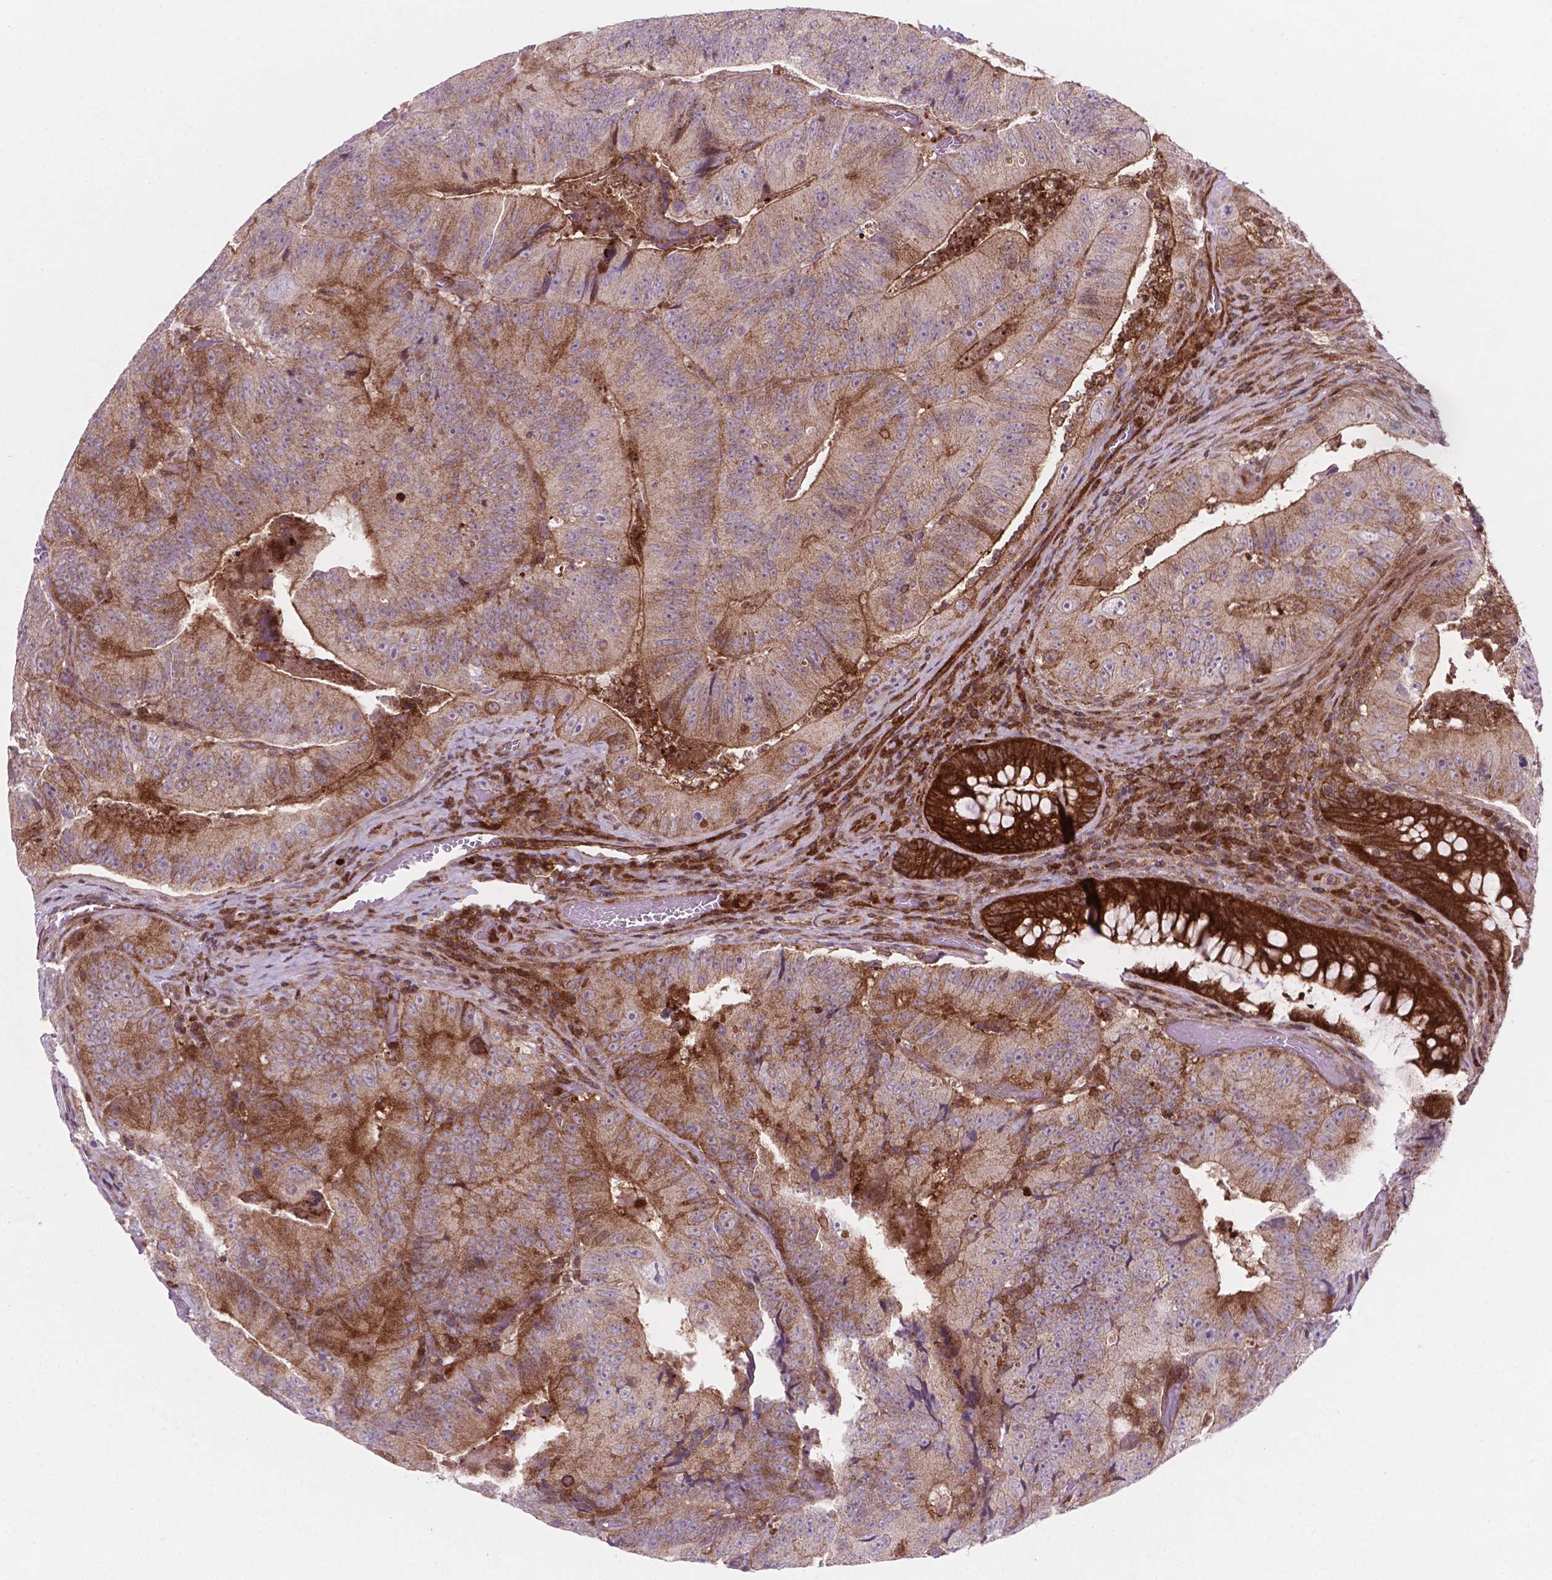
{"staining": {"intensity": "moderate", "quantity": ">75%", "location": "cytoplasmic/membranous"}, "tissue": "colorectal cancer", "cell_type": "Tumor cells", "image_type": "cancer", "snomed": [{"axis": "morphology", "description": "Adenocarcinoma, NOS"}, {"axis": "topography", "description": "Colon"}], "caption": "IHC staining of colorectal cancer, which demonstrates medium levels of moderate cytoplasmic/membranous expression in about >75% of tumor cells indicating moderate cytoplasmic/membranous protein expression. The staining was performed using DAB (brown) for protein detection and nuclei were counterstained in hematoxylin (blue).", "gene": "LDHA", "patient": {"sex": "female", "age": 86}}